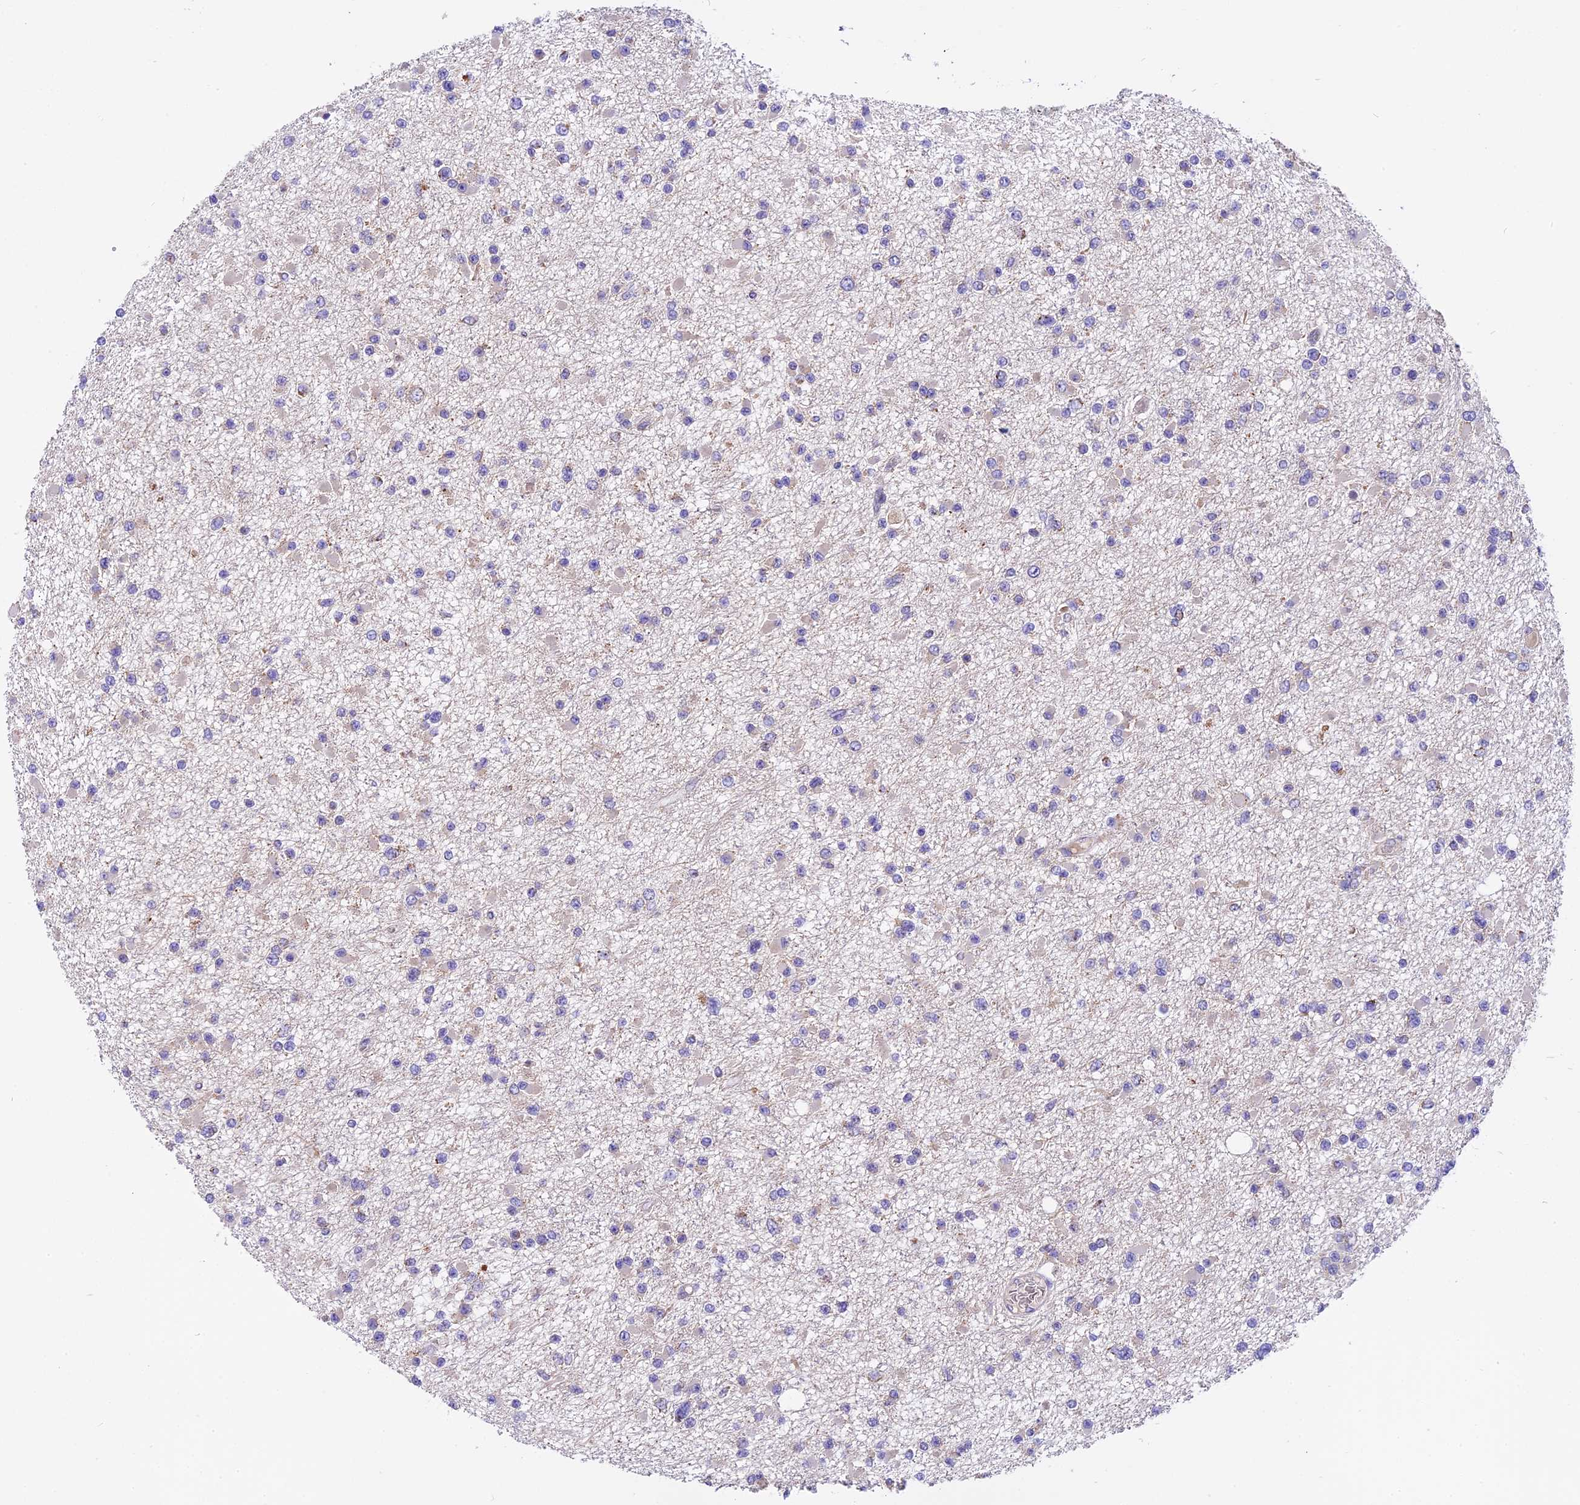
{"staining": {"intensity": "negative", "quantity": "none", "location": "none"}, "tissue": "glioma", "cell_type": "Tumor cells", "image_type": "cancer", "snomed": [{"axis": "morphology", "description": "Glioma, malignant, Low grade"}, {"axis": "topography", "description": "Brain"}], "caption": "This is a photomicrograph of immunohistochemistry staining of glioma, which shows no staining in tumor cells.", "gene": "MGME1", "patient": {"sex": "female", "age": 22}}